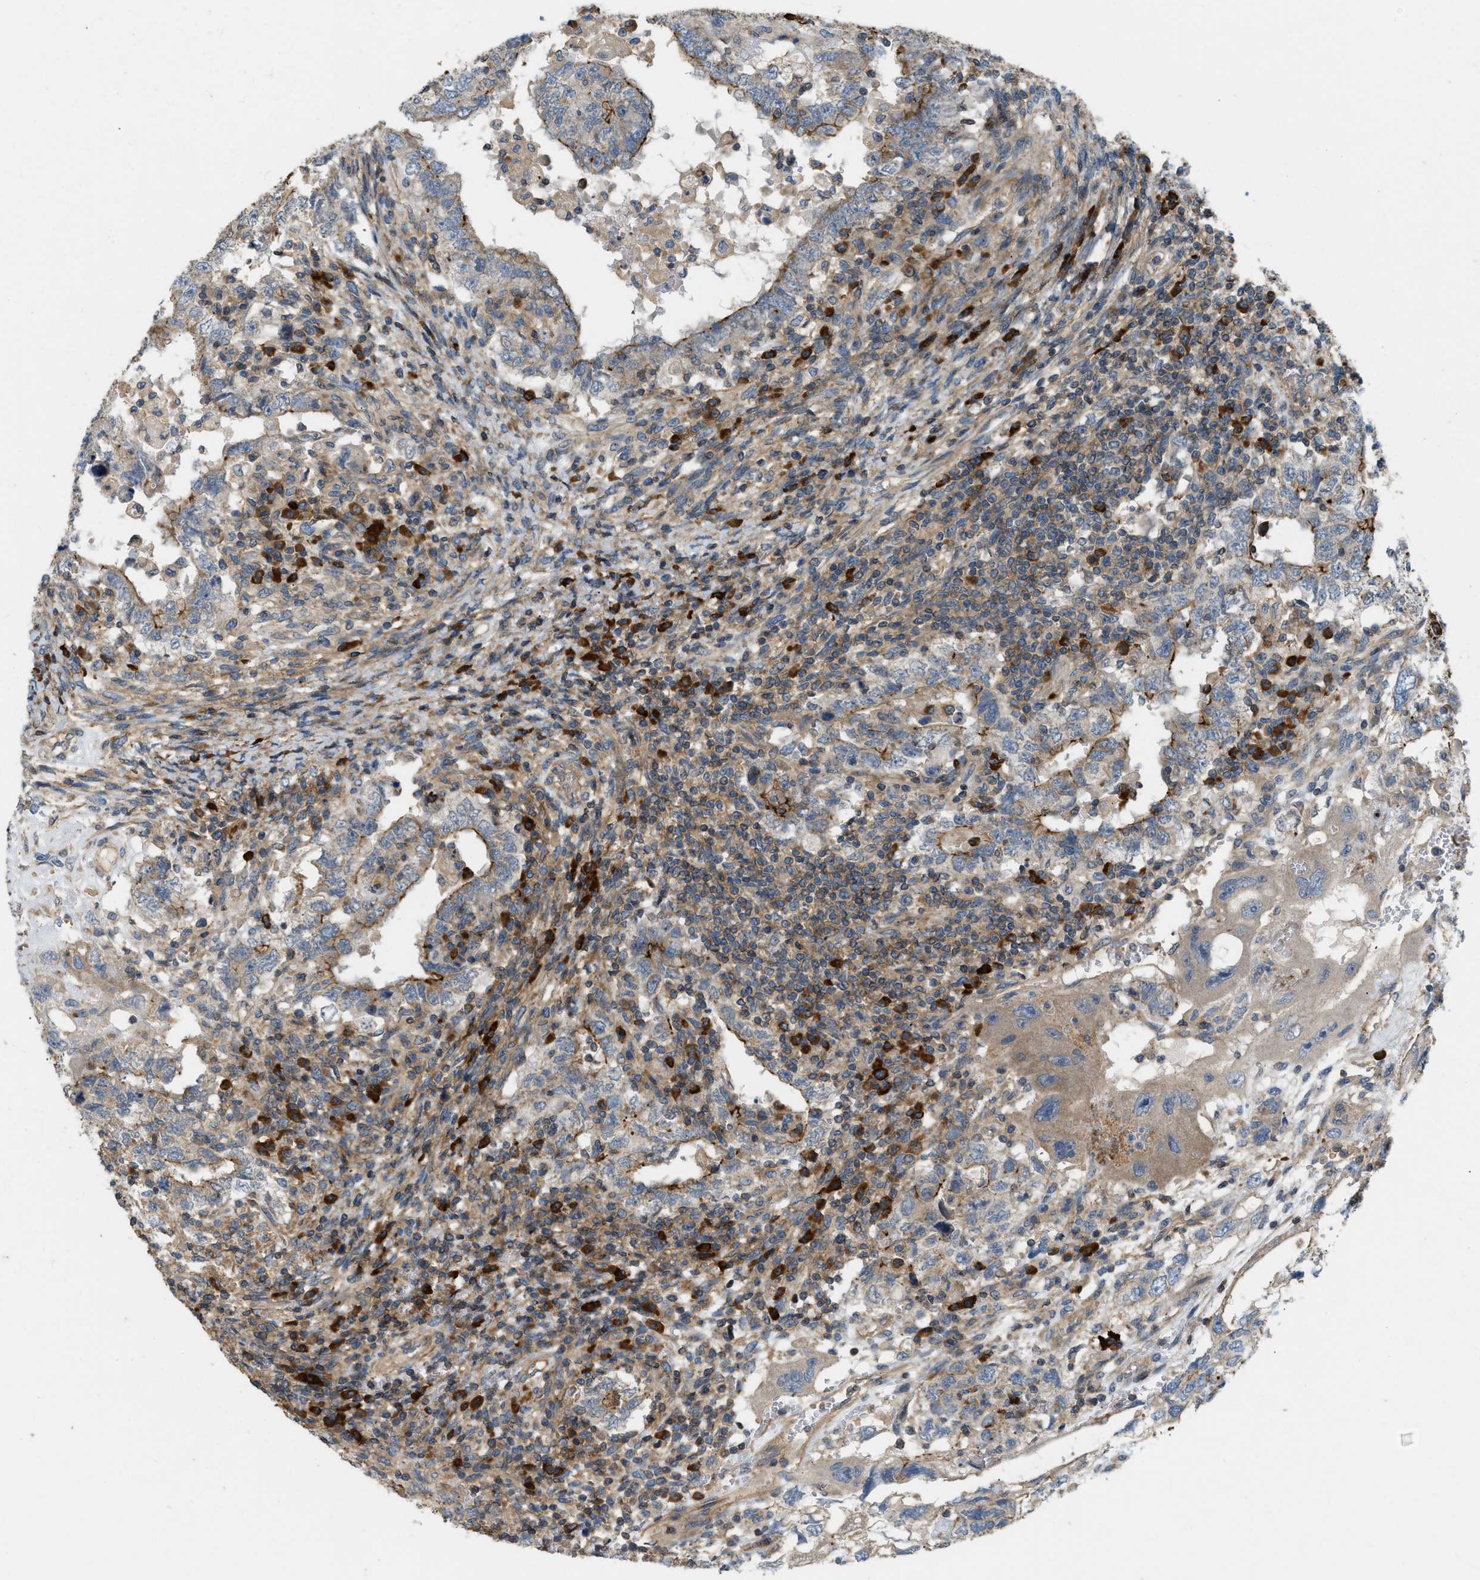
{"staining": {"intensity": "moderate", "quantity": "25%-75%", "location": "cytoplasmic/membranous"}, "tissue": "testis cancer", "cell_type": "Tumor cells", "image_type": "cancer", "snomed": [{"axis": "morphology", "description": "Carcinoma, Embryonal, NOS"}, {"axis": "topography", "description": "Testis"}], "caption": "Immunohistochemical staining of human embryonal carcinoma (testis) reveals moderate cytoplasmic/membranous protein expression in approximately 25%-75% of tumor cells.", "gene": "BTN3A2", "patient": {"sex": "male", "age": 26}}